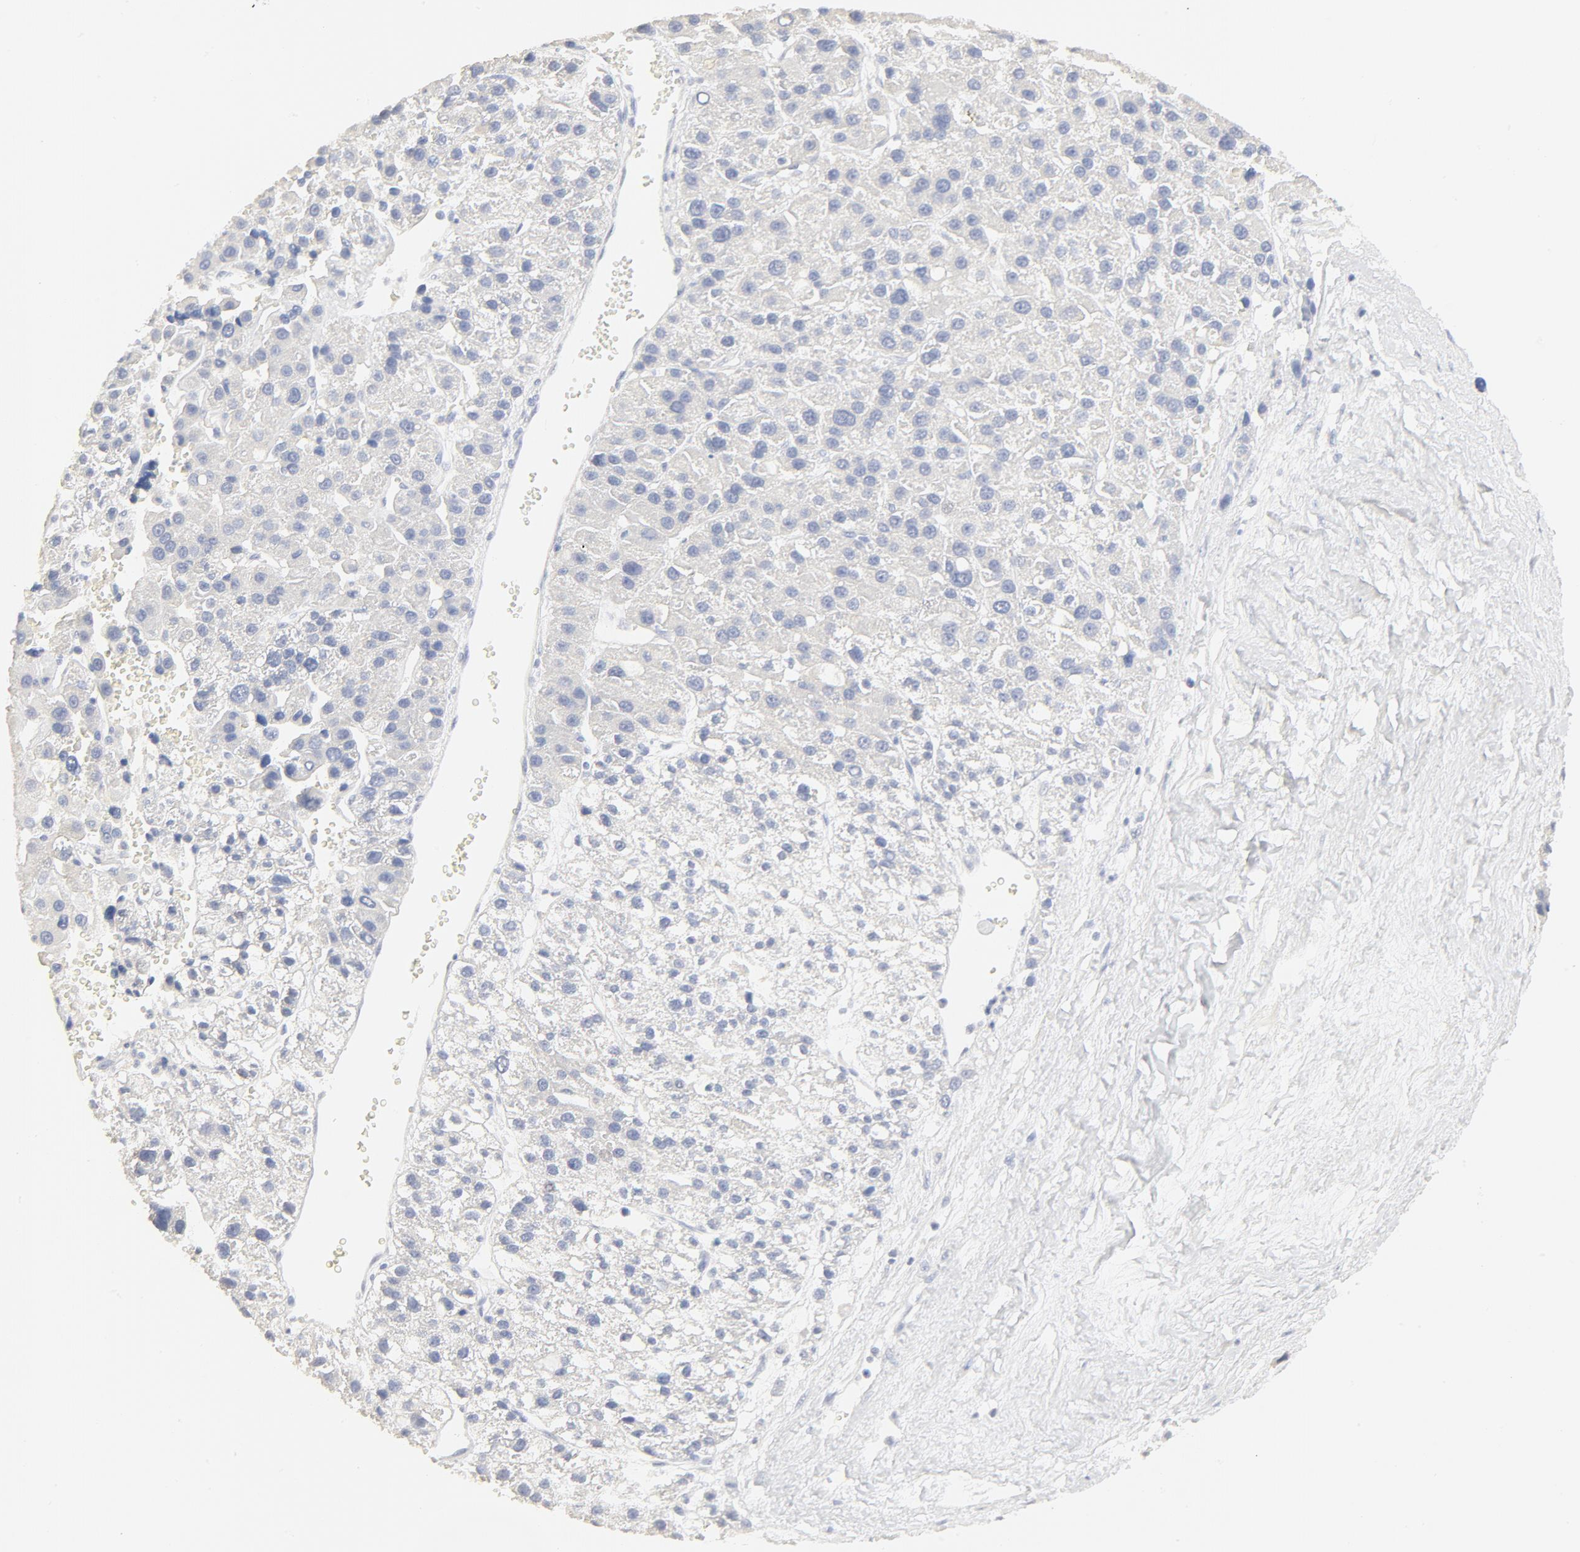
{"staining": {"intensity": "negative", "quantity": "none", "location": "none"}, "tissue": "liver cancer", "cell_type": "Tumor cells", "image_type": "cancer", "snomed": [{"axis": "morphology", "description": "Carcinoma, Hepatocellular, NOS"}, {"axis": "topography", "description": "Liver"}], "caption": "Immunohistochemistry photomicrograph of liver cancer stained for a protein (brown), which shows no positivity in tumor cells. The staining was performed using DAB (3,3'-diaminobenzidine) to visualize the protein expression in brown, while the nuclei were stained in blue with hematoxylin (Magnification: 20x).", "gene": "FCGBP", "patient": {"sex": "female", "age": 85}}